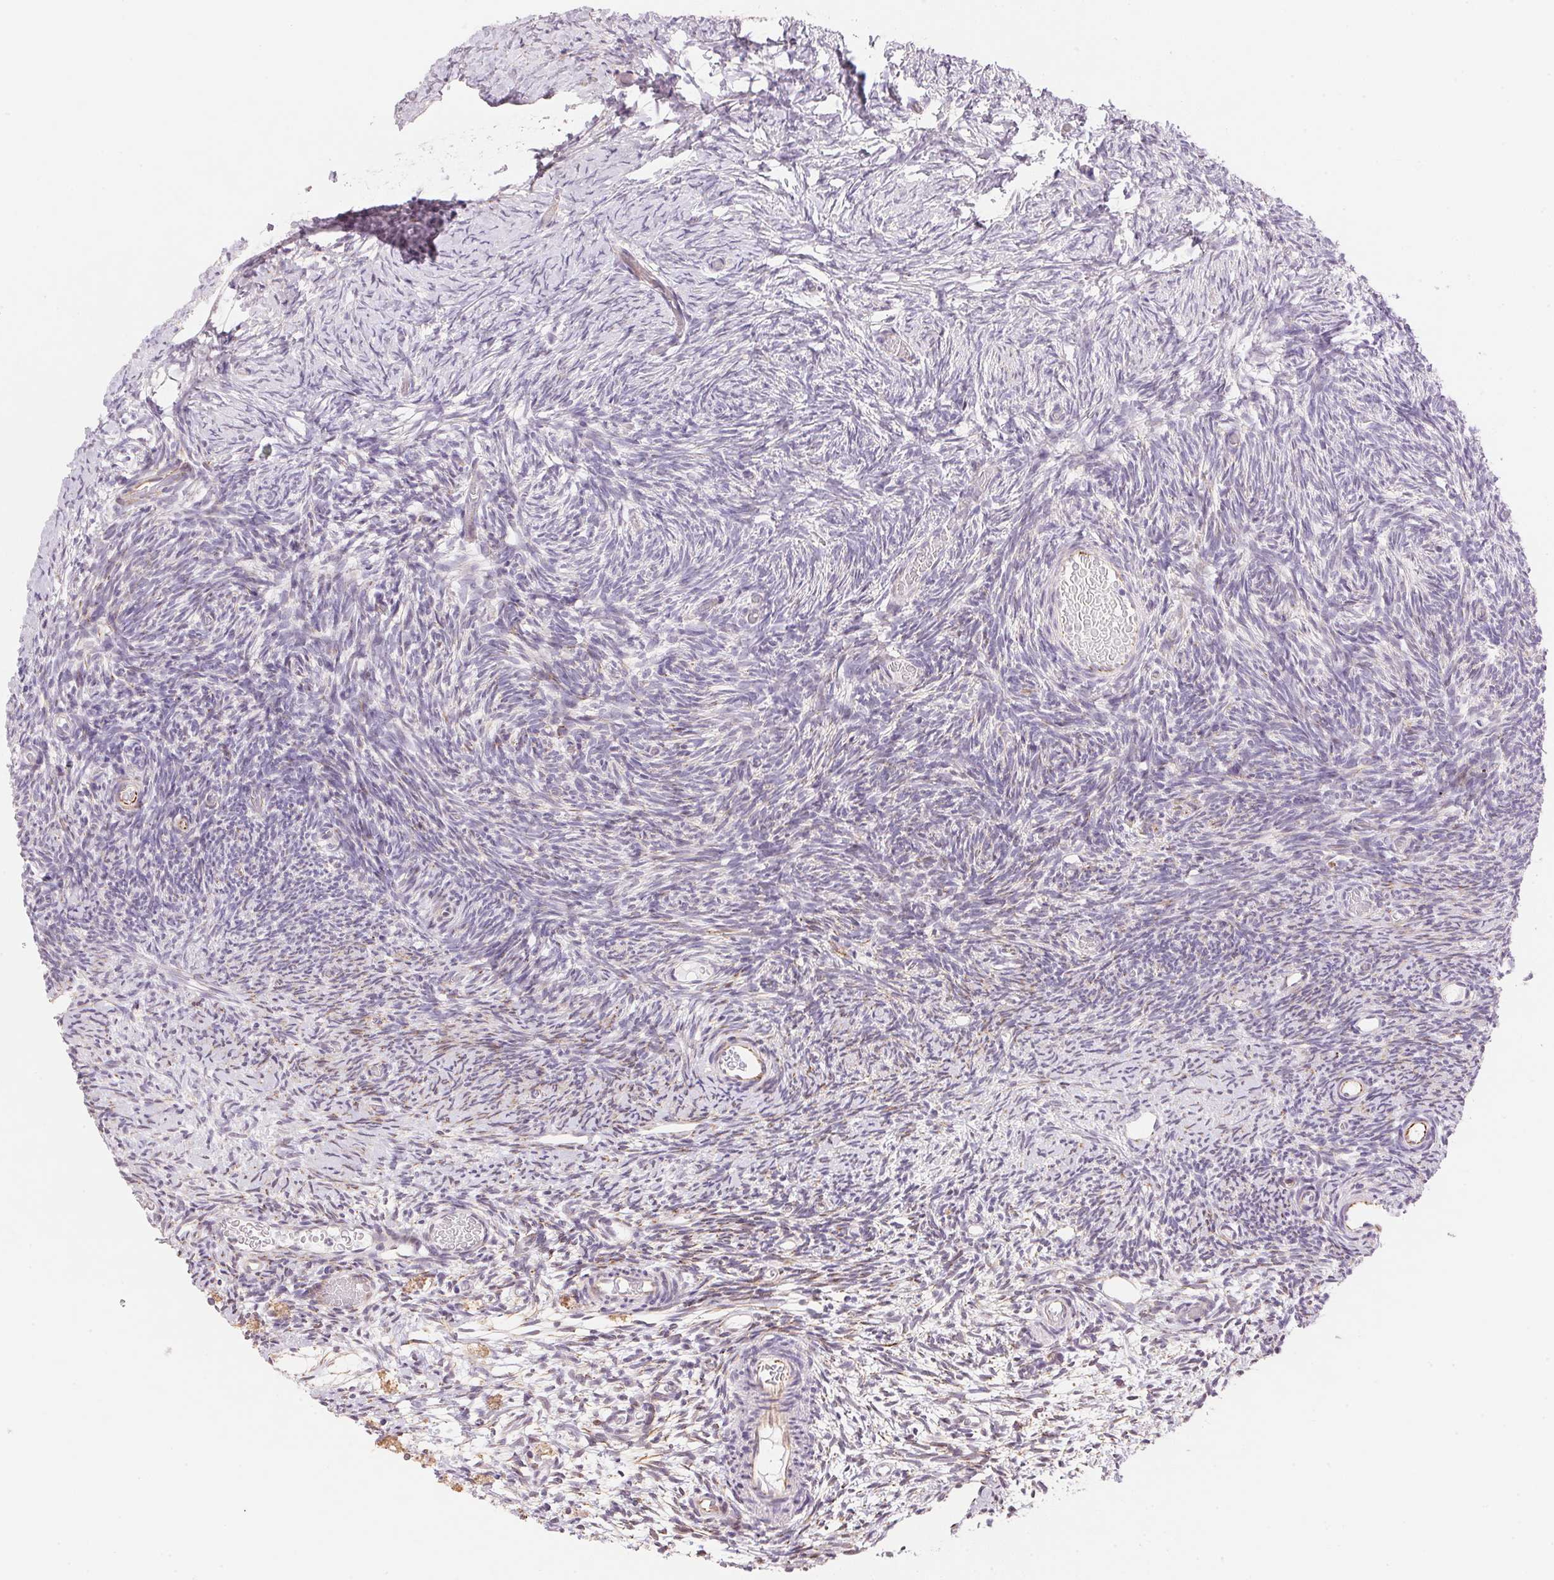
{"staining": {"intensity": "weak", "quantity": ">75%", "location": "cytoplasmic/membranous"}, "tissue": "ovary", "cell_type": "Follicle cells", "image_type": "normal", "snomed": [{"axis": "morphology", "description": "Normal tissue, NOS"}, {"axis": "topography", "description": "Ovary"}], "caption": "DAB (3,3'-diaminobenzidine) immunohistochemical staining of unremarkable ovary demonstrates weak cytoplasmic/membranous protein positivity in approximately >75% of follicle cells. (IHC, brightfield microscopy, high magnification).", "gene": "GYG2", "patient": {"sex": "female", "age": 39}}